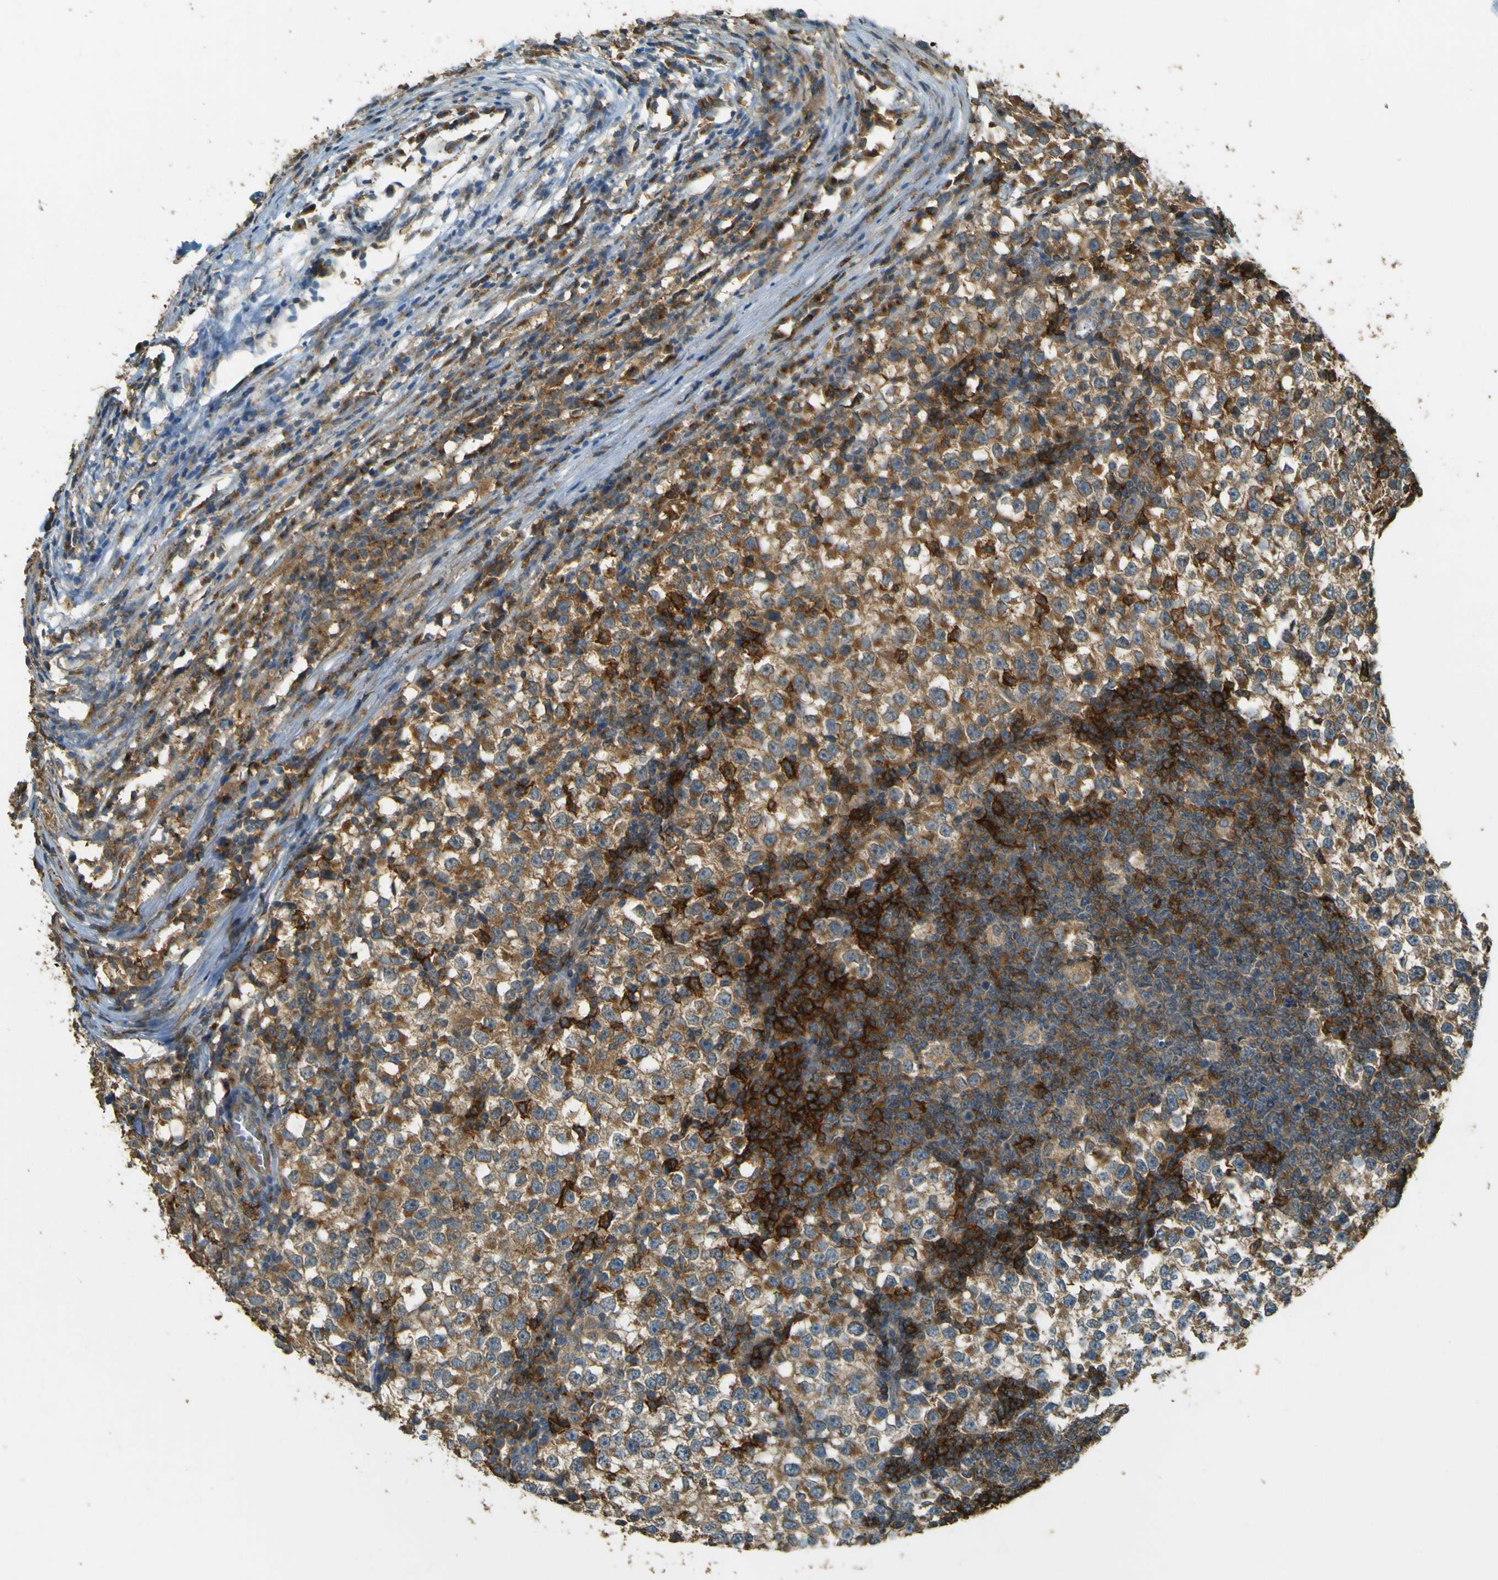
{"staining": {"intensity": "strong", "quantity": ">75%", "location": "cytoplasmic/membranous"}, "tissue": "testis cancer", "cell_type": "Tumor cells", "image_type": "cancer", "snomed": [{"axis": "morphology", "description": "Seminoma, NOS"}, {"axis": "topography", "description": "Testis"}], "caption": "Testis seminoma was stained to show a protein in brown. There is high levels of strong cytoplasmic/membranous staining in about >75% of tumor cells. (DAB IHC, brown staining for protein, blue staining for nuclei).", "gene": "GOLGA1", "patient": {"sex": "male", "age": 65}}